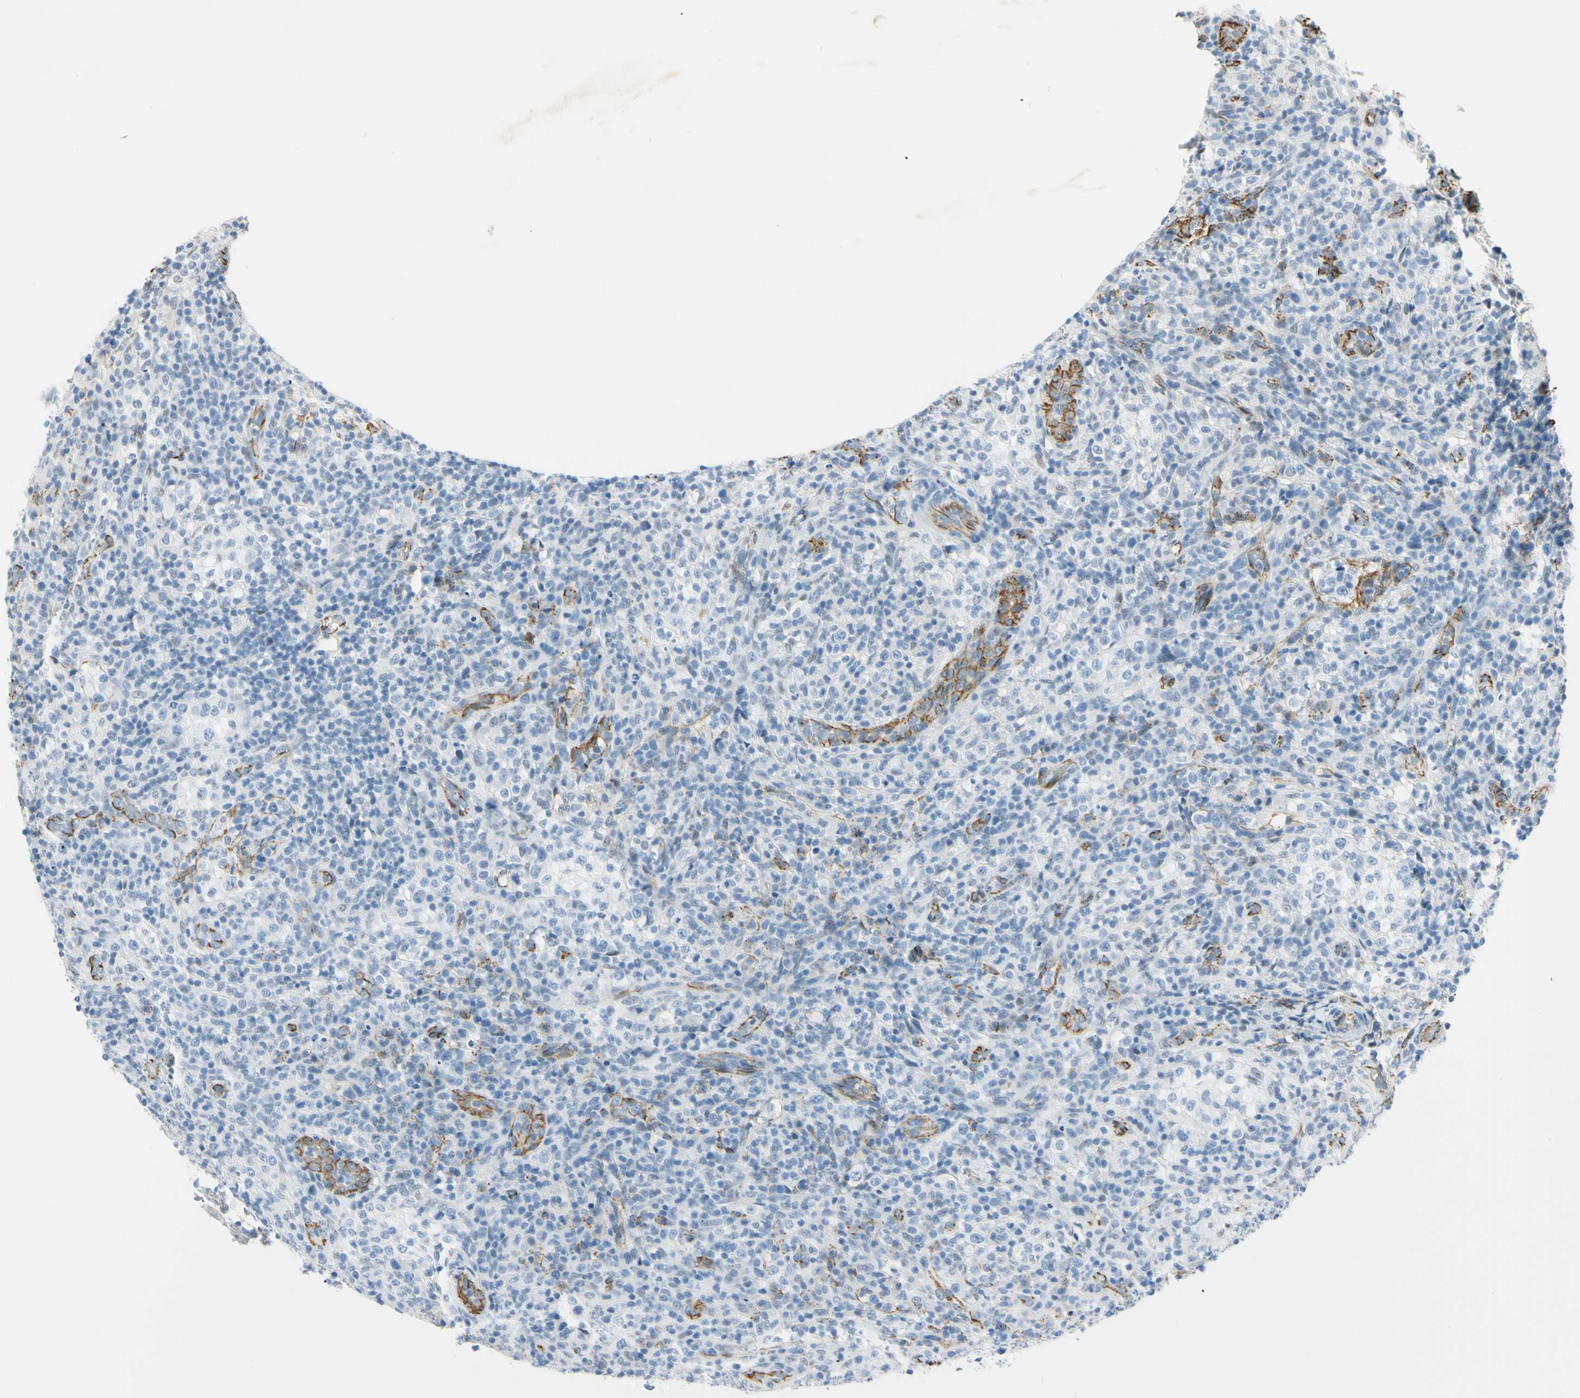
{"staining": {"intensity": "negative", "quantity": "none", "location": "none"}, "tissue": "lymphoma", "cell_type": "Tumor cells", "image_type": "cancer", "snomed": [{"axis": "morphology", "description": "Malignant lymphoma, non-Hodgkin's type, High grade"}, {"axis": "topography", "description": "Lymph node"}], "caption": "High power microscopy image of an immunohistochemistry image of lymphoma, revealing no significant positivity in tumor cells. (Stains: DAB (3,3'-diaminobenzidine) IHC with hematoxylin counter stain, Microscopy: brightfield microscopy at high magnification).", "gene": "VPS9D1", "patient": {"sex": "female", "age": 76}}